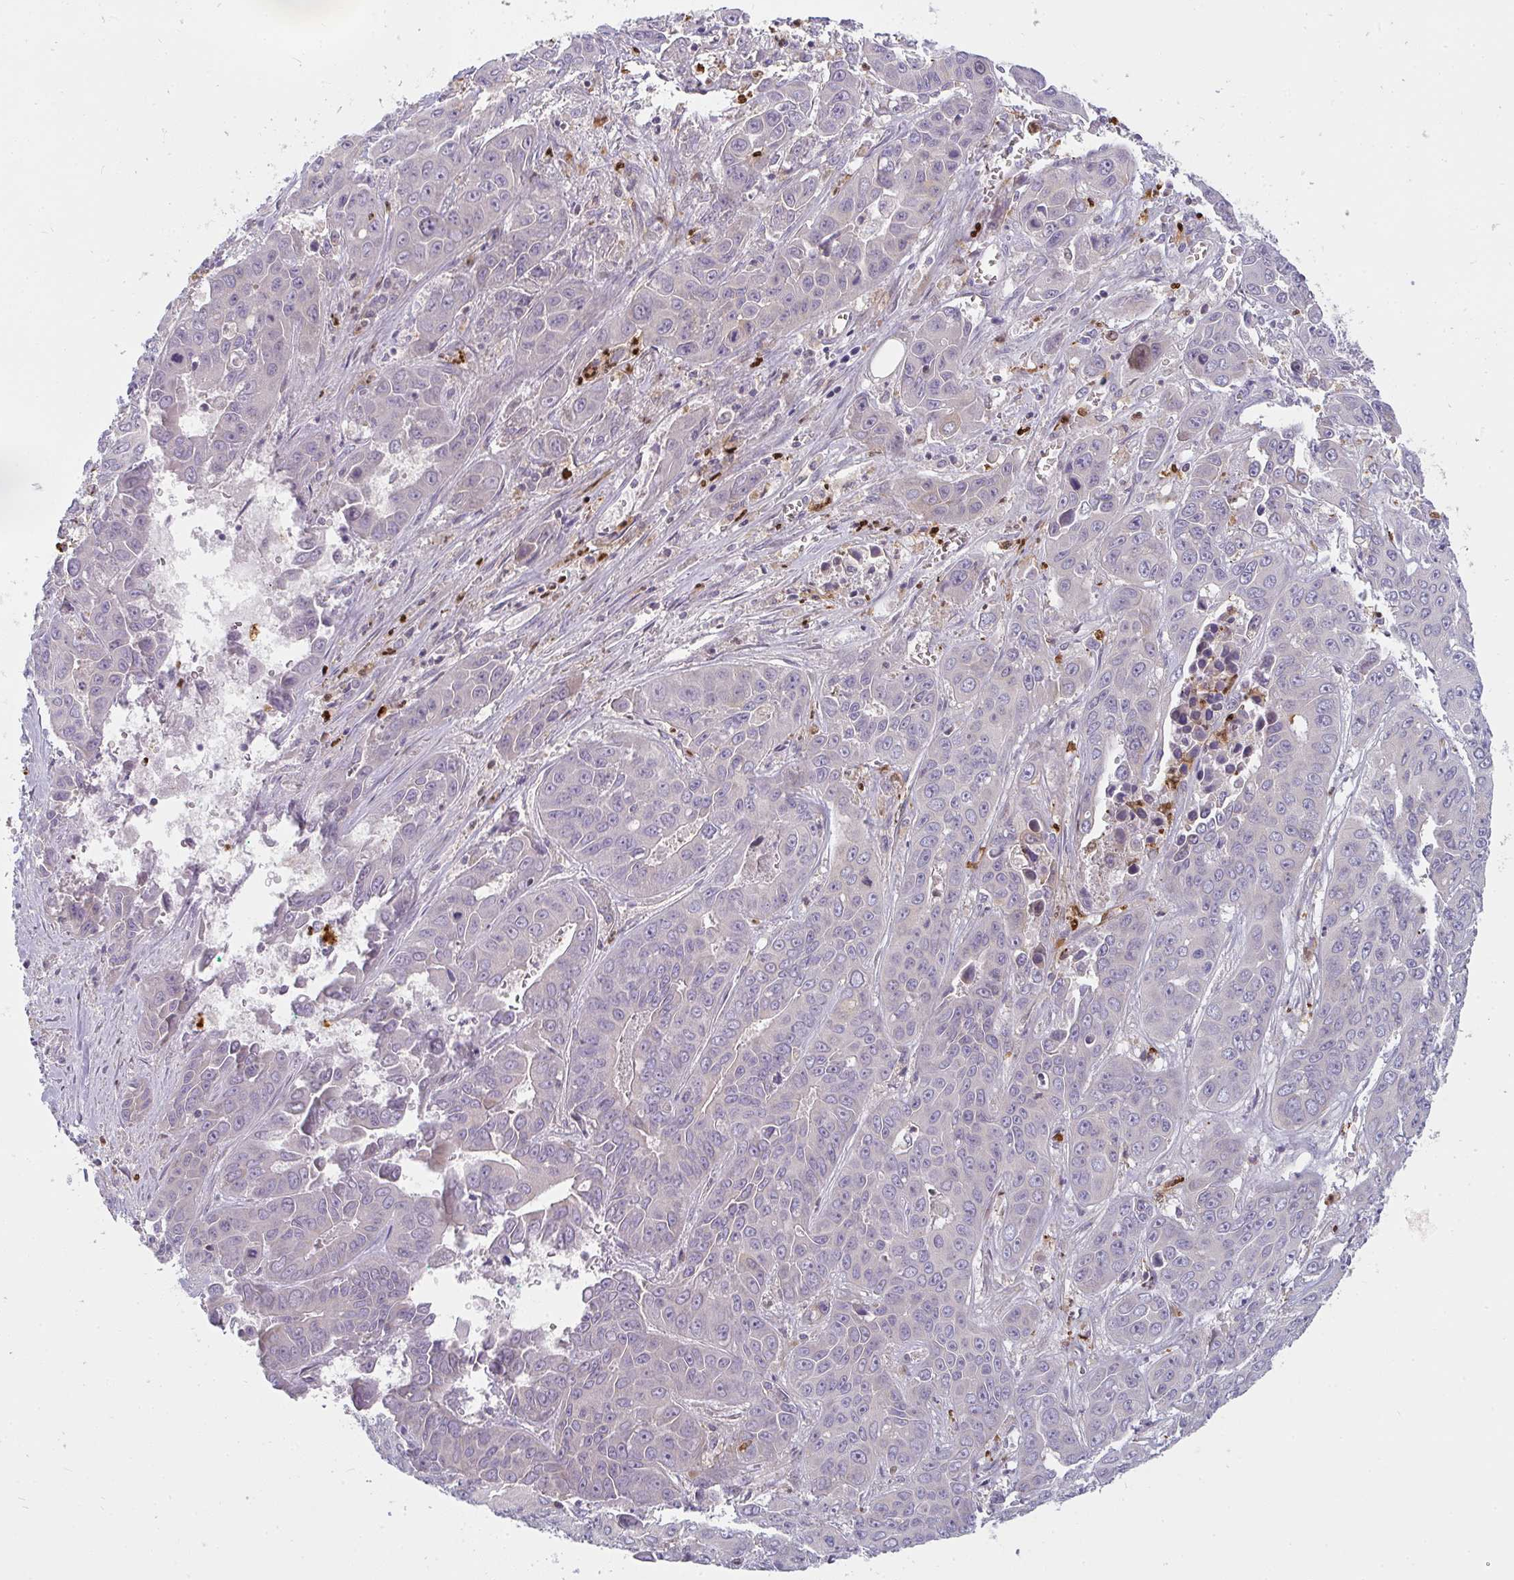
{"staining": {"intensity": "negative", "quantity": "none", "location": "none"}, "tissue": "liver cancer", "cell_type": "Tumor cells", "image_type": "cancer", "snomed": [{"axis": "morphology", "description": "Cholangiocarcinoma"}, {"axis": "topography", "description": "Liver"}], "caption": "High power microscopy micrograph of an immunohistochemistry (IHC) micrograph of liver cancer, revealing no significant expression in tumor cells.", "gene": "CSF3R", "patient": {"sex": "female", "age": 52}}